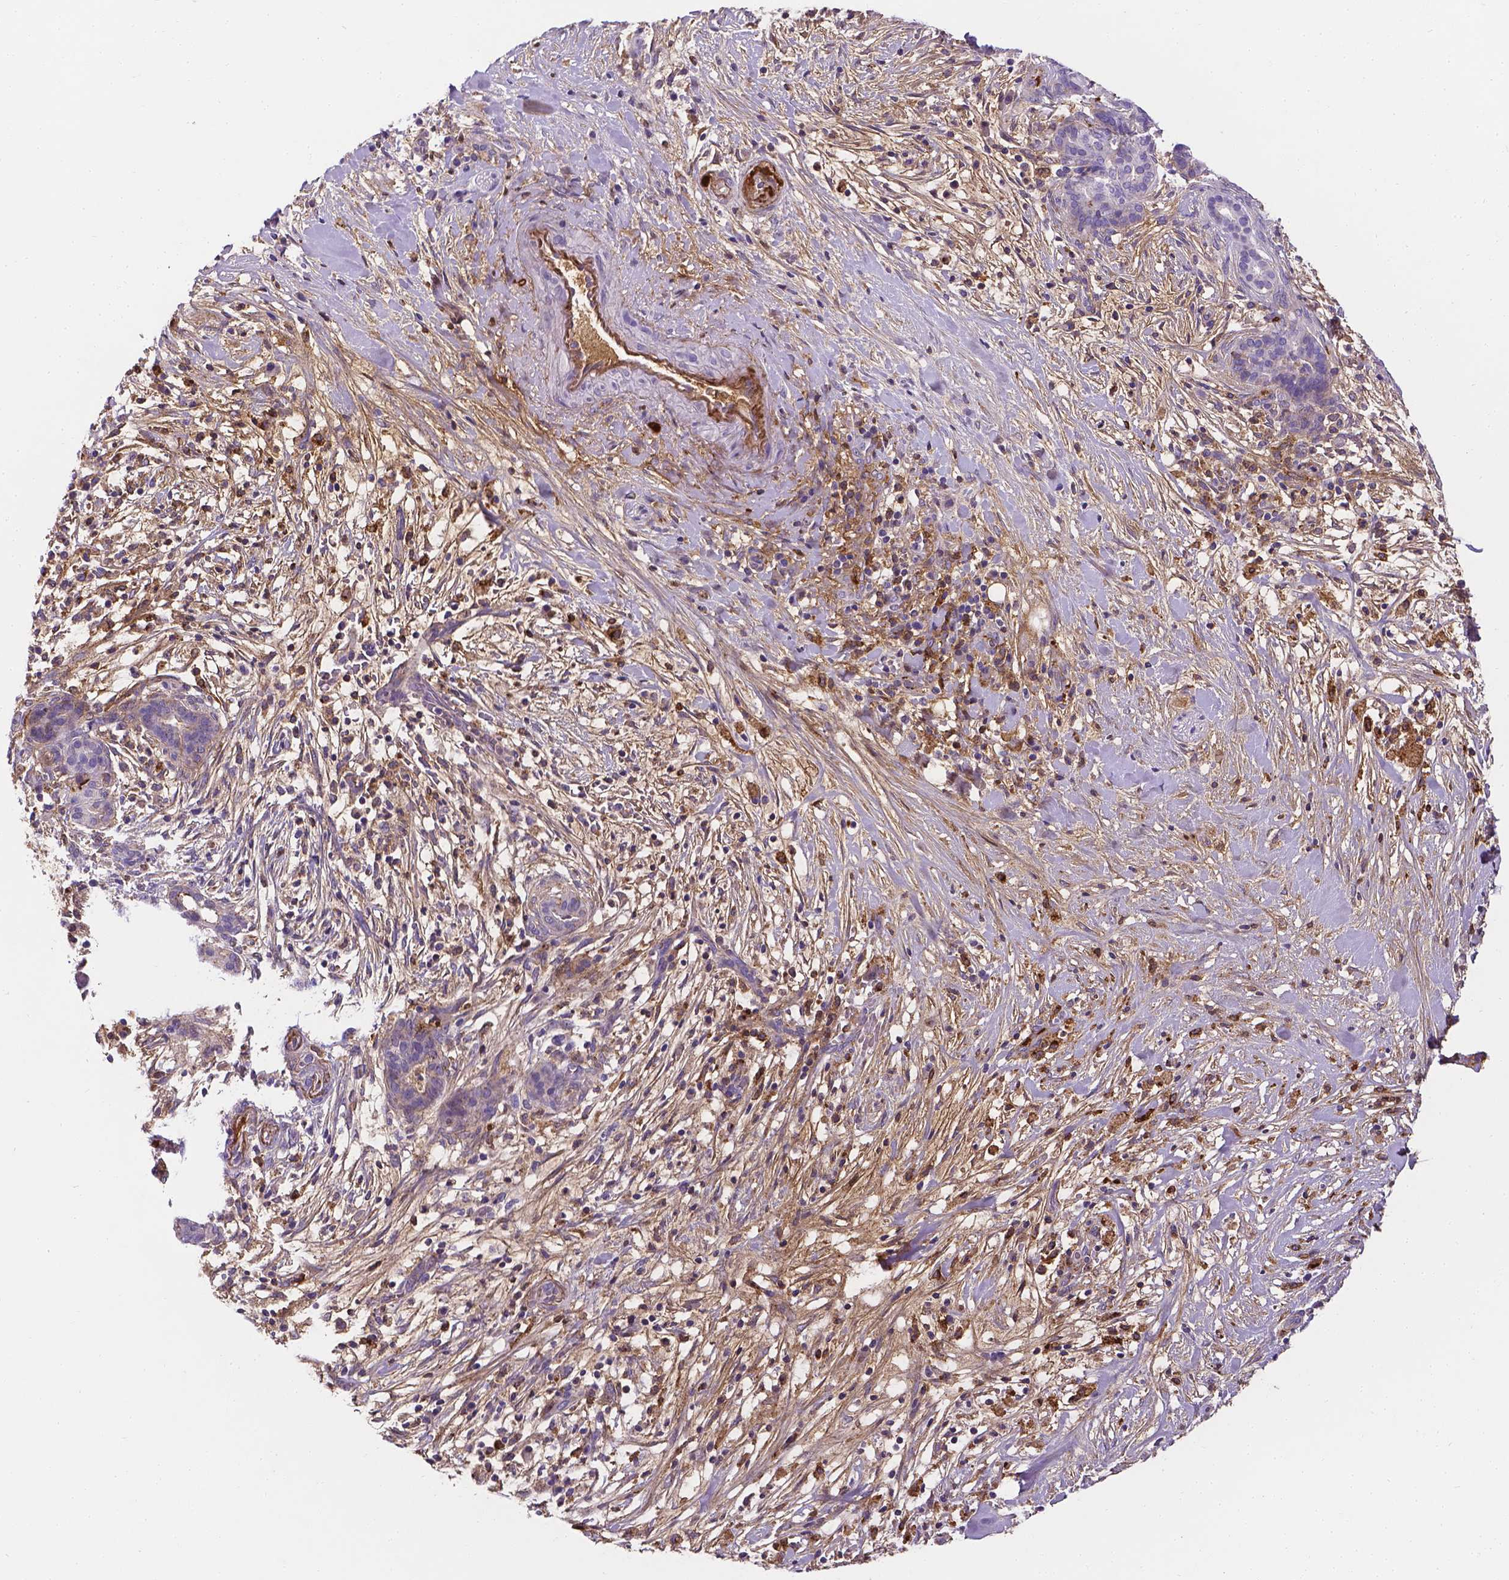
{"staining": {"intensity": "negative", "quantity": "none", "location": "none"}, "tissue": "pancreatic cancer", "cell_type": "Tumor cells", "image_type": "cancer", "snomed": [{"axis": "morphology", "description": "Adenocarcinoma, NOS"}, {"axis": "topography", "description": "Pancreas"}], "caption": "Adenocarcinoma (pancreatic) was stained to show a protein in brown. There is no significant positivity in tumor cells. (DAB (3,3'-diaminobenzidine) immunohistochemistry with hematoxylin counter stain).", "gene": "APOE", "patient": {"sex": "male", "age": 44}}